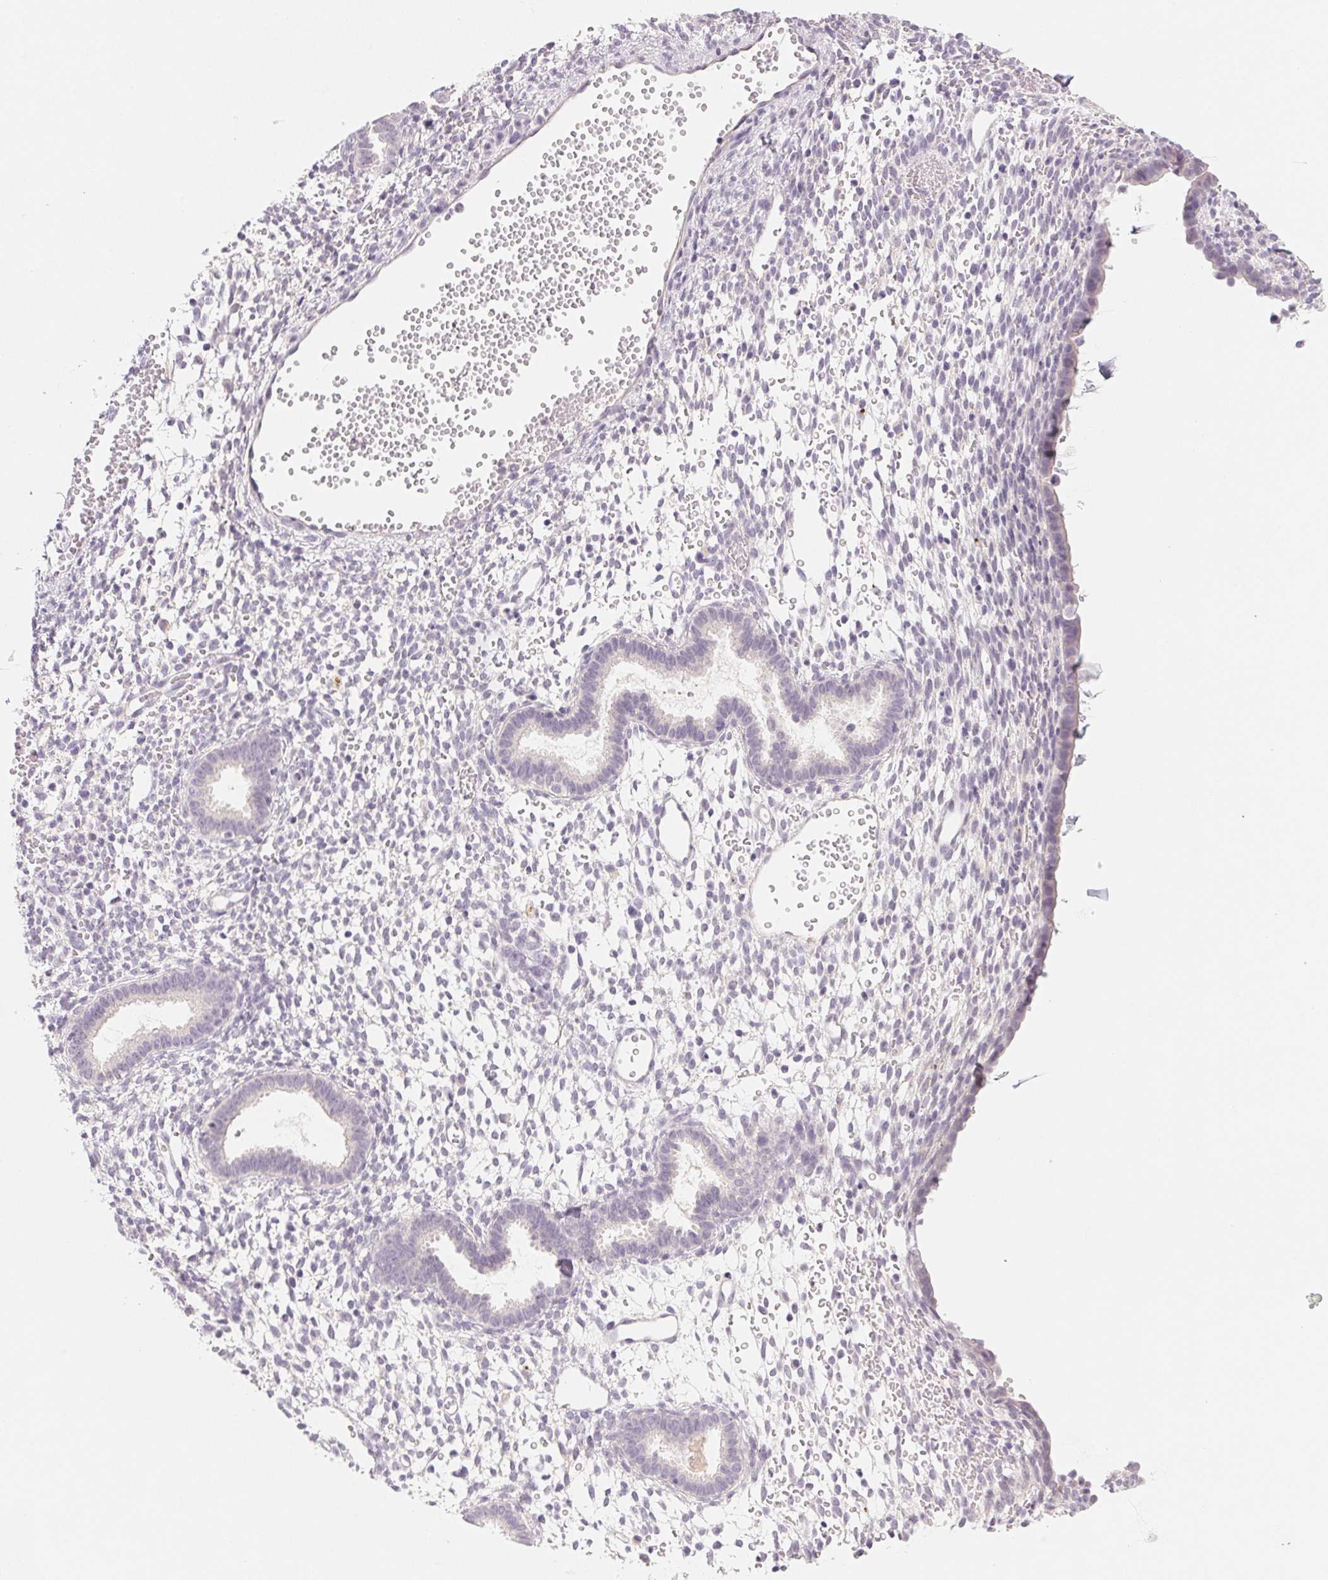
{"staining": {"intensity": "negative", "quantity": "none", "location": "none"}, "tissue": "endometrium", "cell_type": "Cells in endometrial stroma", "image_type": "normal", "snomed": [{"axis": "morphology", "description": "Normal tissue, NOS"}, {"axis": "topography", "description": "Endometrium"}], "caption": "Immunohistochemical staining of unremarkable human endometrium shows no significant positivity in cells in endometrial stroma.", "gene": "MCOLN3", "patient": {"sex": "female", "age": 36}}